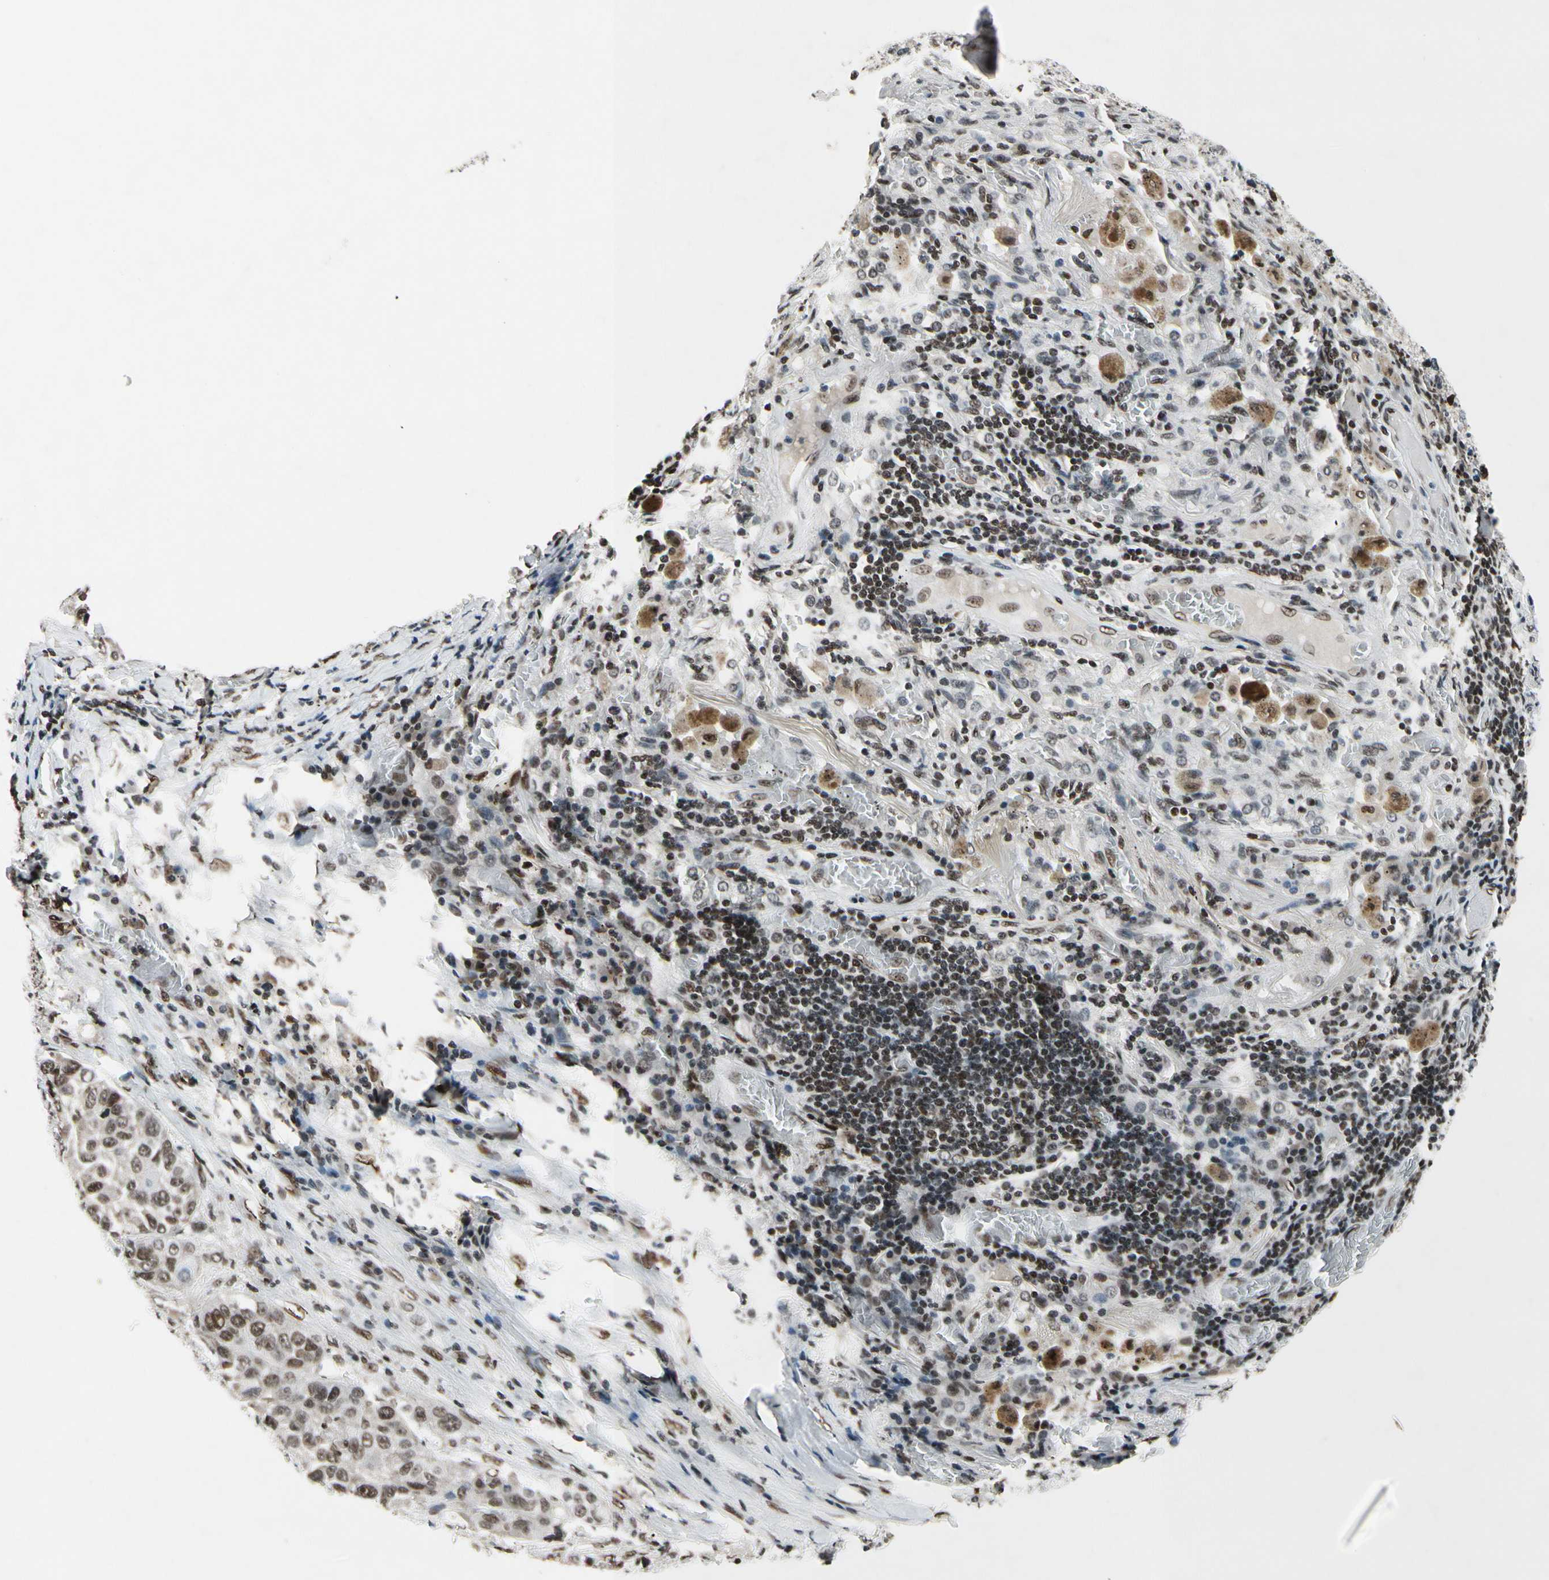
{"staining": {"intensity": "moderate", "quantity": ">75%", "location": "nuclear"}, "tissue": "lung cancer", "cell_type": "Tumor cells", "image_type": "cancer", "snomed": [{"axis": "morphology", "description": "Squamous cell carcinoma, NOS"}, {"axis": "topography", "description": "Lung"}], "caption": "Immunohistochemical staining of human lung squamous cell carcinoma demonstrates medium levels of moderate nuclear protein positivity in about >75% of tumor cells.", "gene": "RECQL", "patient": {"sex": "male", "age": 57}}